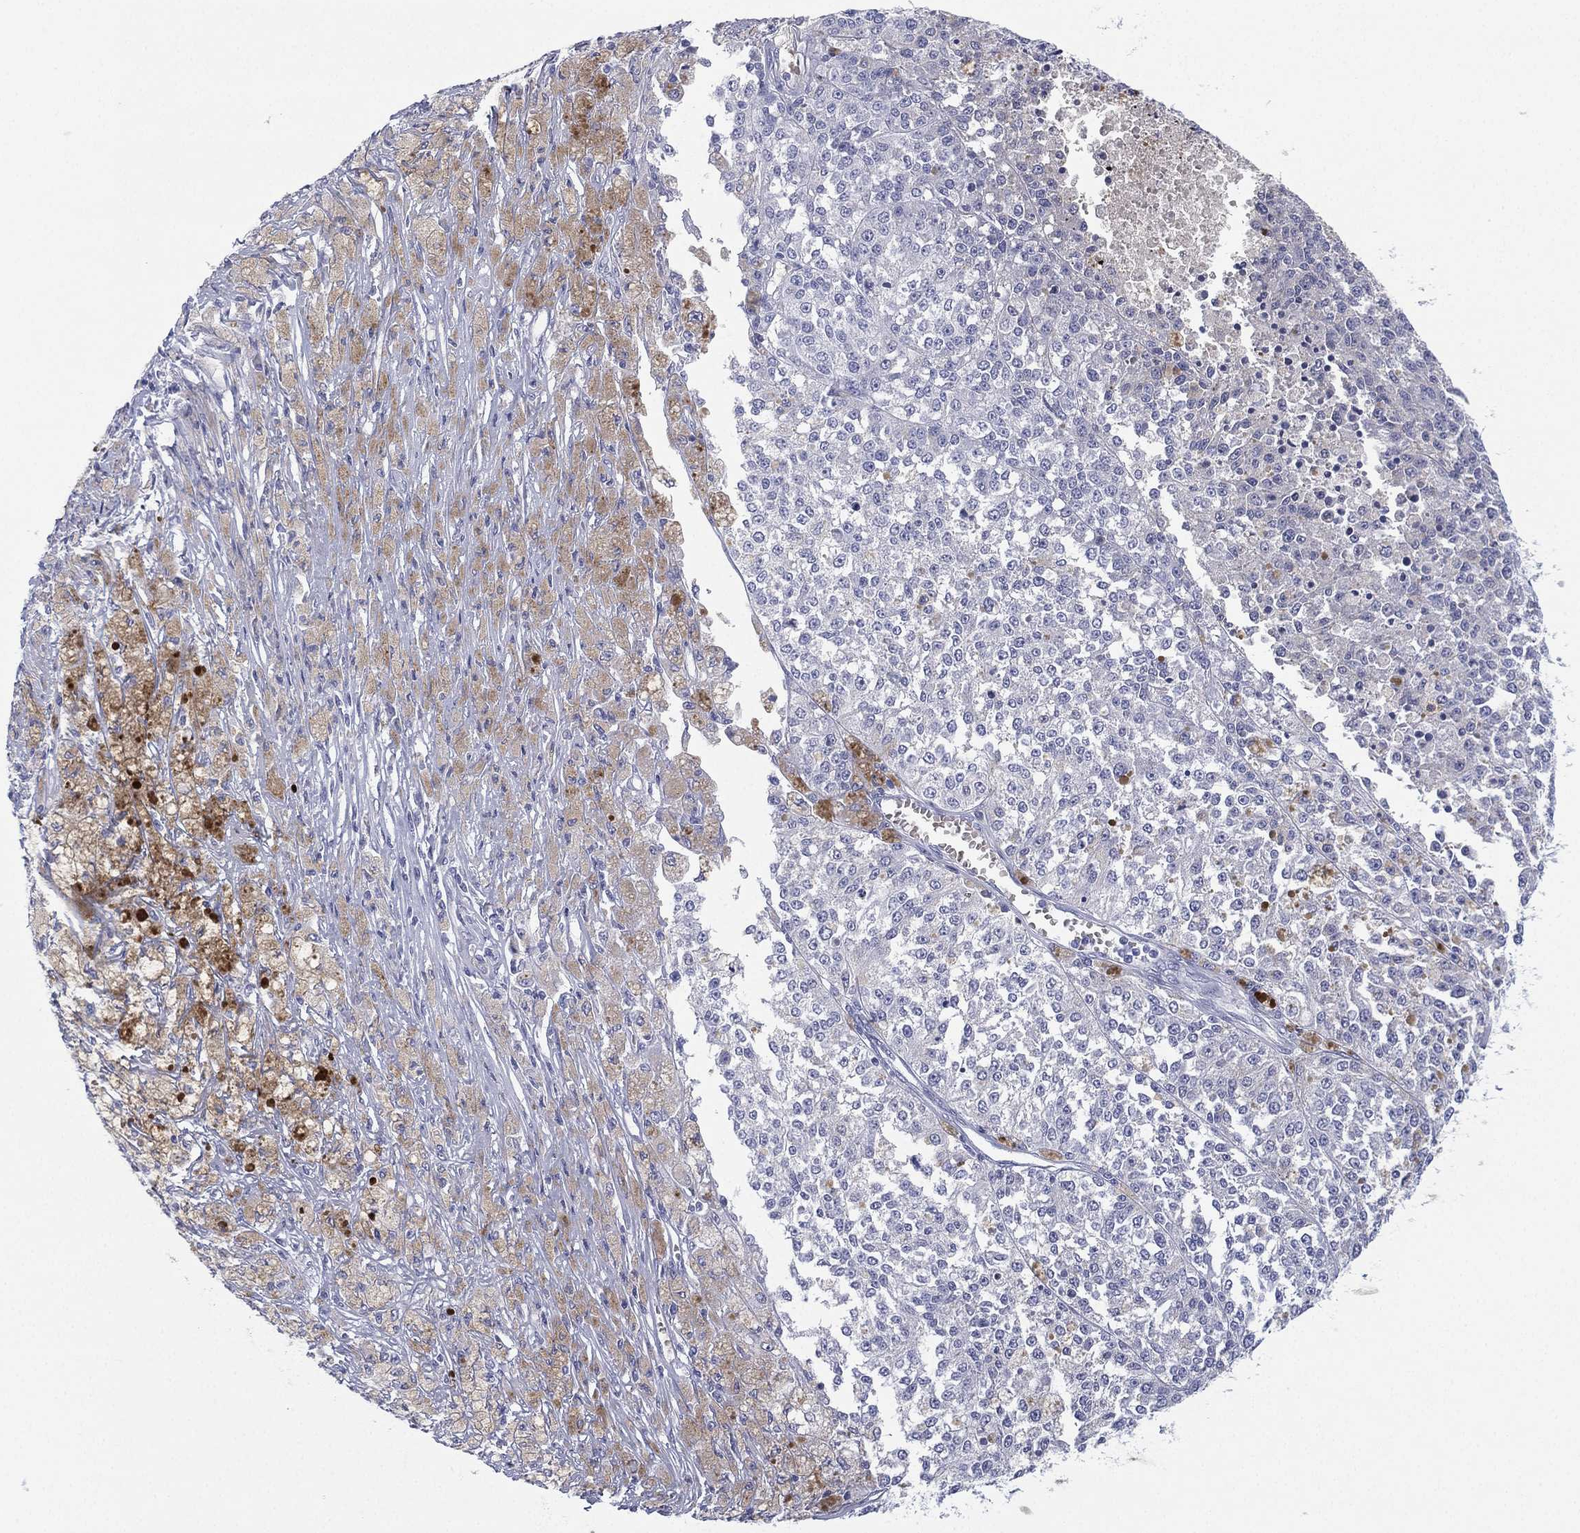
{"staining": {"intensity": "negative", "quantity": "none", "location": "none"}, "tissue": "melanoma", "cell_type": "Tumor cells", "image_type": "cancer", "snomed": [{"axis": "morphology", "description": "Malignant melanoma, Metastatic site"}, {"axis": "topography", "description": "Lymph node"}], "caption": "This is an IHC histopathology image of human malignant melanoma (metastatic site). There is no positivity in tumor cells.", "gene": "CYP2D6", "patient": {"sex": "female", "age": 64}}